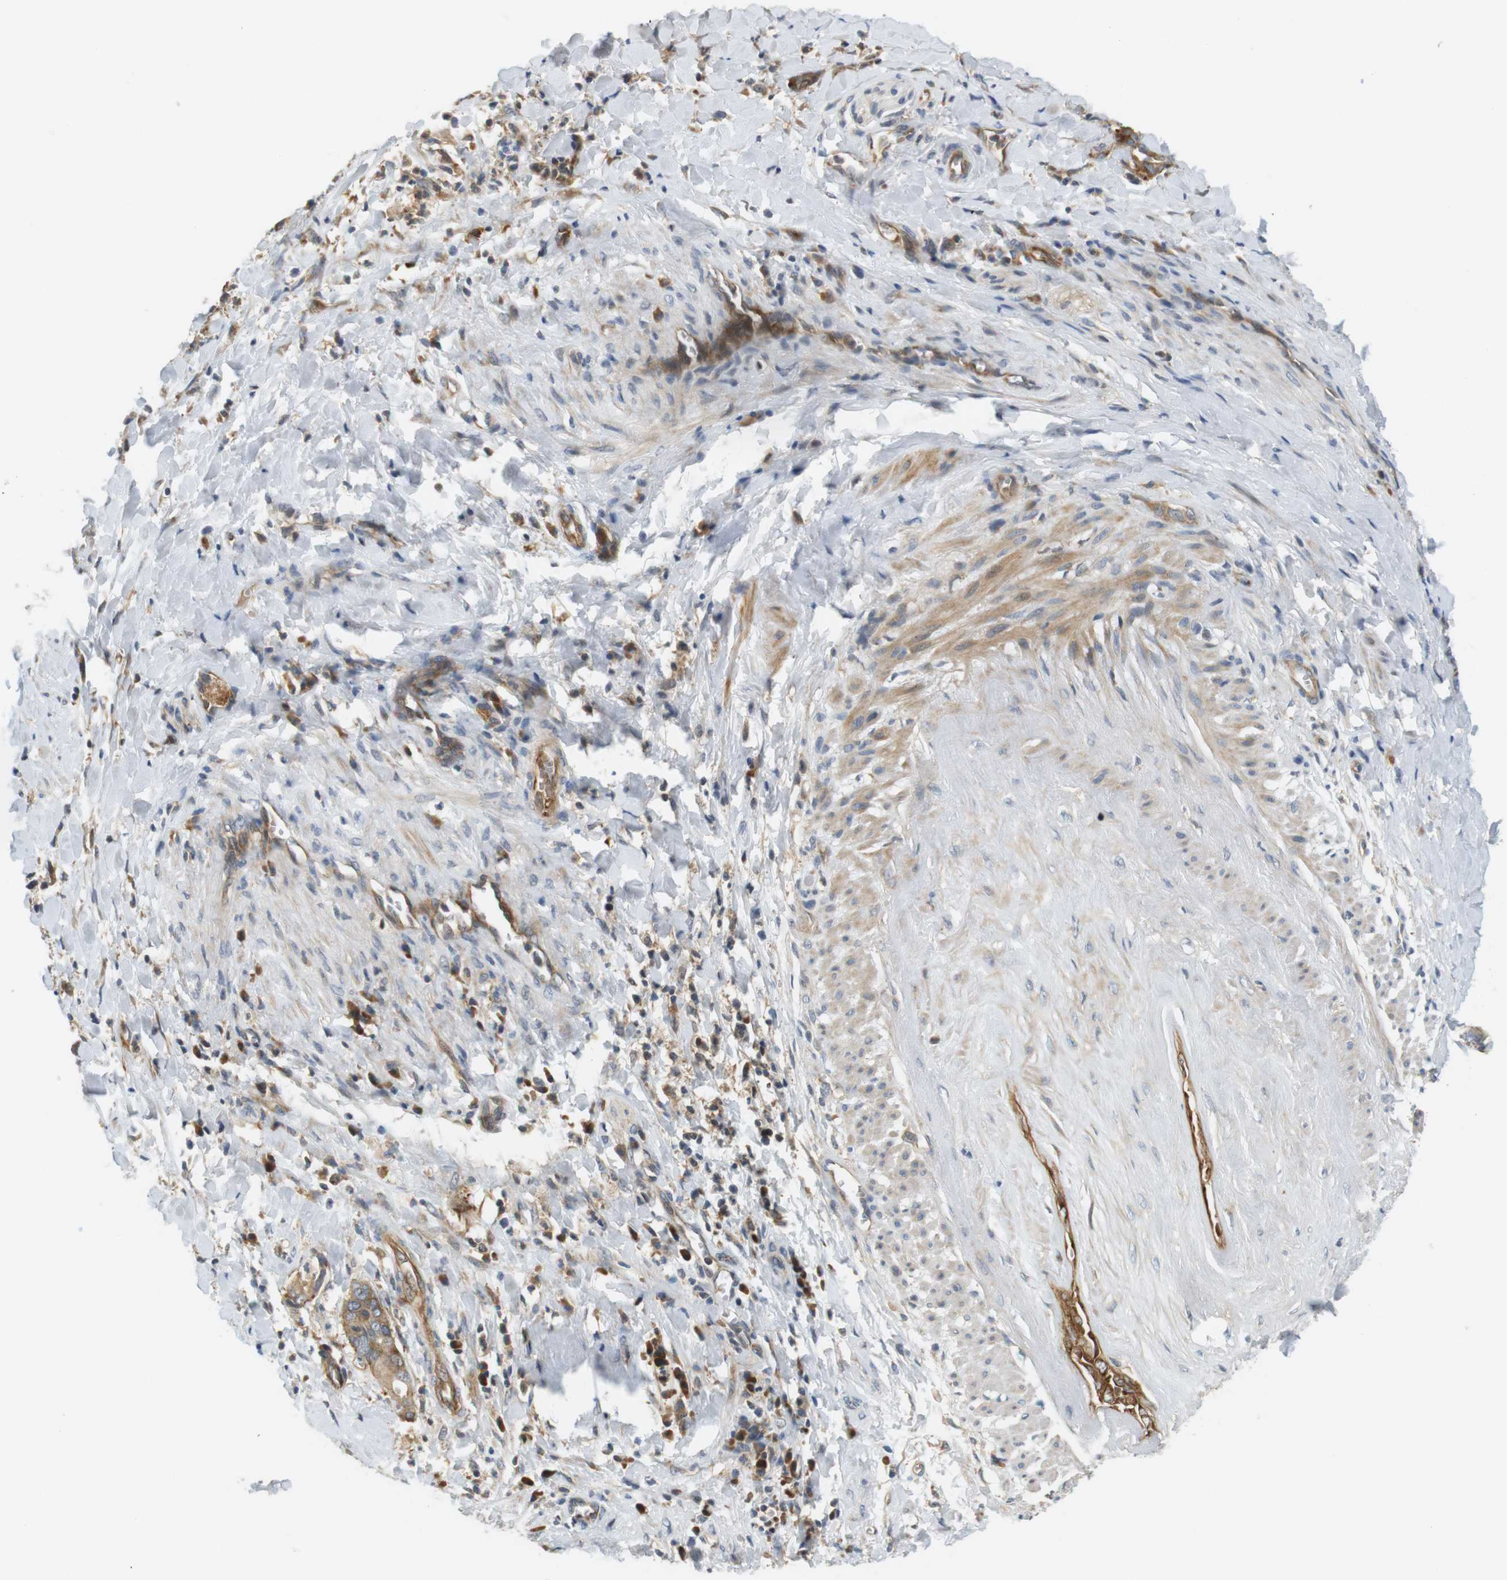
{"staining": {"intensity": "weak", "quantity": ">75%", "location": "cytoplasmic/membranous"}, "tissue": "cervical cancer", "cell_type": "Tumor cells", "image_type": "cancer", "snomed": [{"axis": "morphology", "description": "Adenocarcinoma, NOS"}, {"axis": "topography", "description": "Cervix"}], "caption": "IHC photomicrograph of neoplastic tissue: human cervical cancer (adenocarcinoma) stained using immunohistochemistry (IHC) demonstrates low levels of weak protein expression localized specifically in the cytoplasmic/membranous of tumor cells, appearing as a cytoplasmic/membranous brown color.", "gene": "SH3GLB1", "patient": {"sex": "female", "age": 44}}